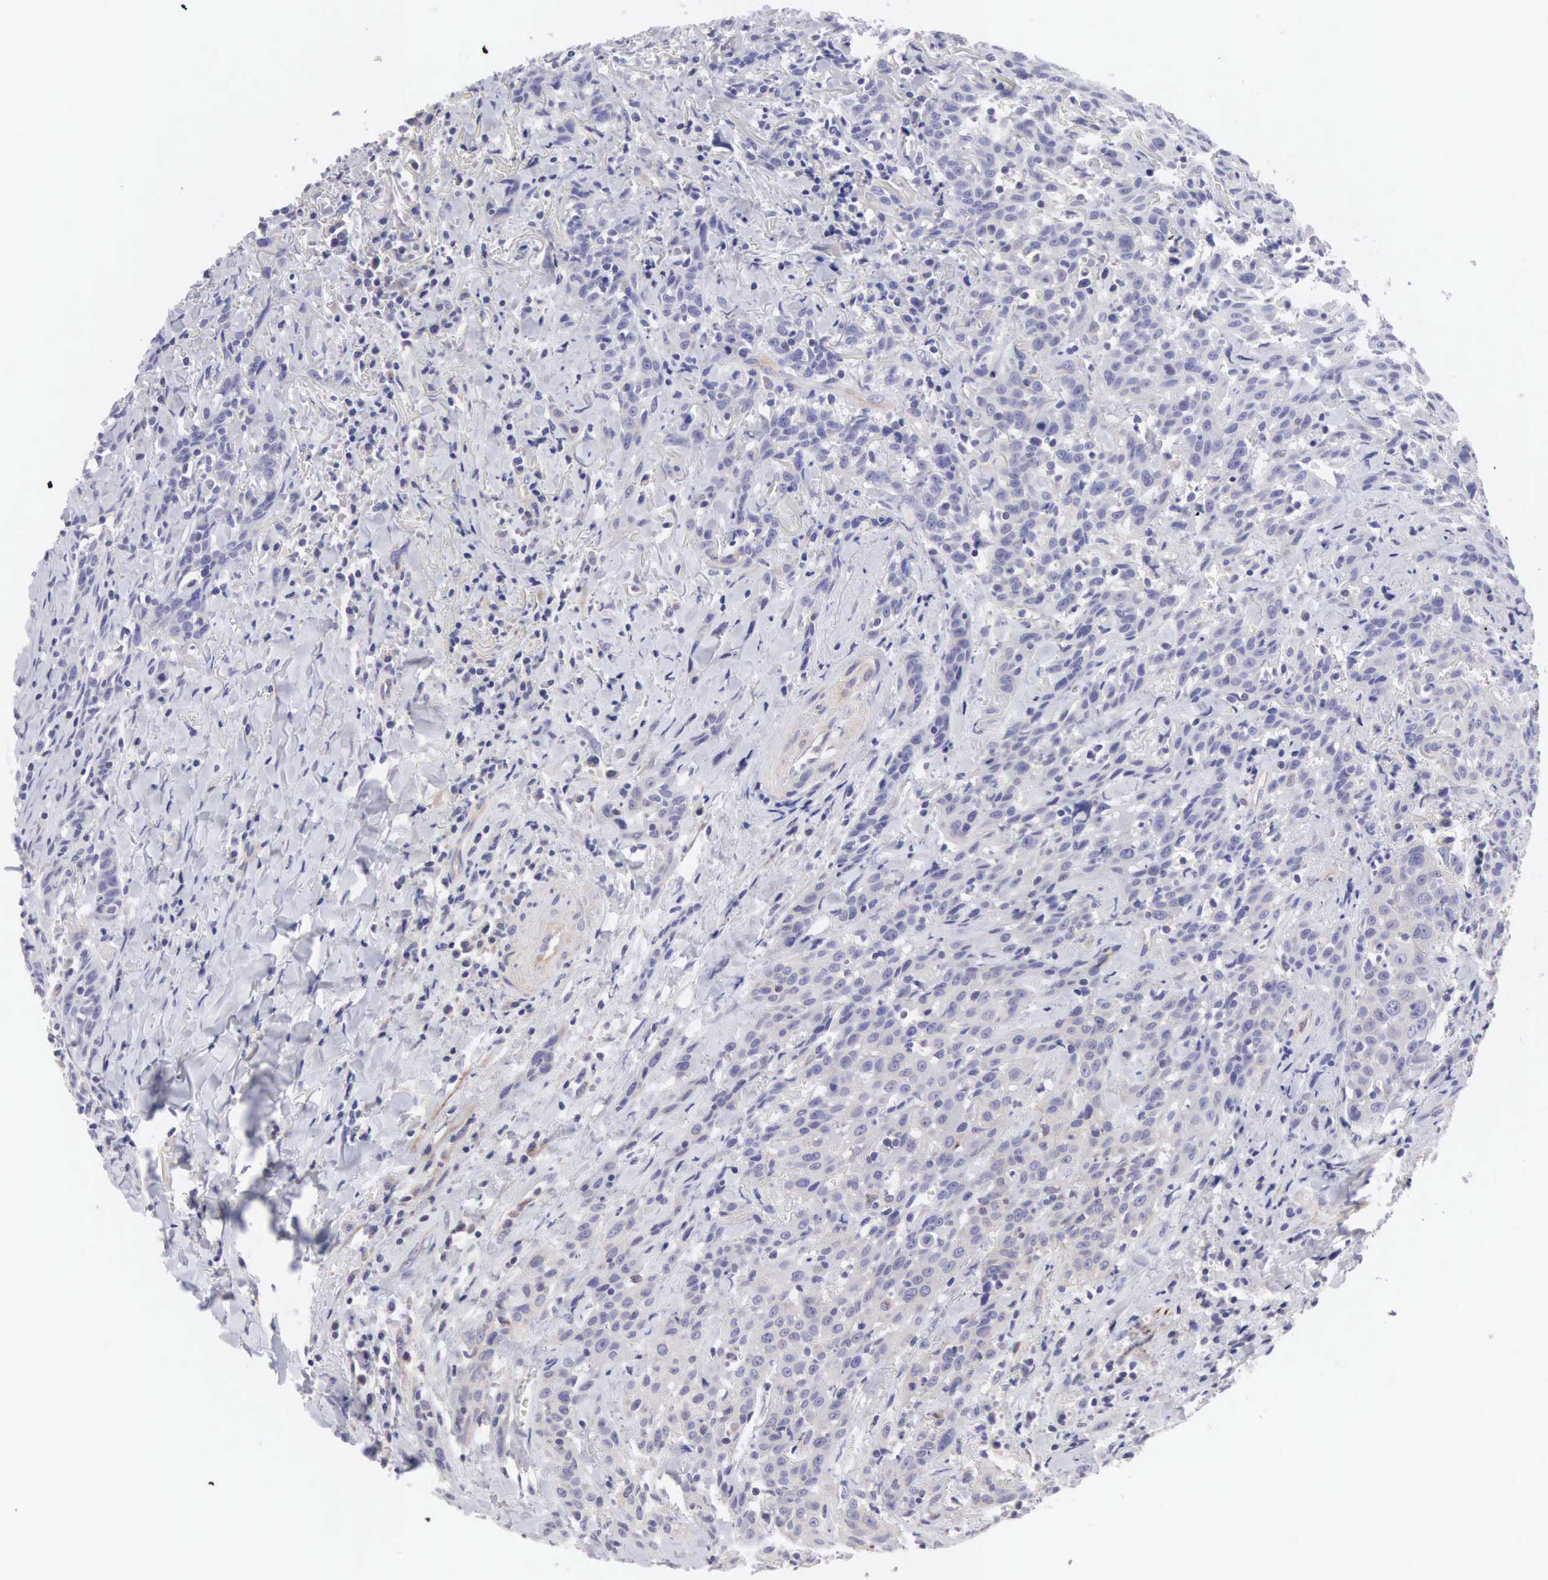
{"staining": {"intensity": "negative", "quantity": "none", "location": "none"}, "tissue": "head and neck cancer", "cell_type": "Tumor cells", "image_type": "cancer", "snomed": [{"axis": "morphology", "description": "Squamous cell carcinoma, NOS"}, {"axis": "topography", "description": "Oral tissue"}, {"axis": "topography", "description": "Head-Neck"}], "caption": "There is no significant positivity in tumor cells of head and neck cancer.", "gene": "SLITRK4", "patient": {"sex": "female", "age": 82}}